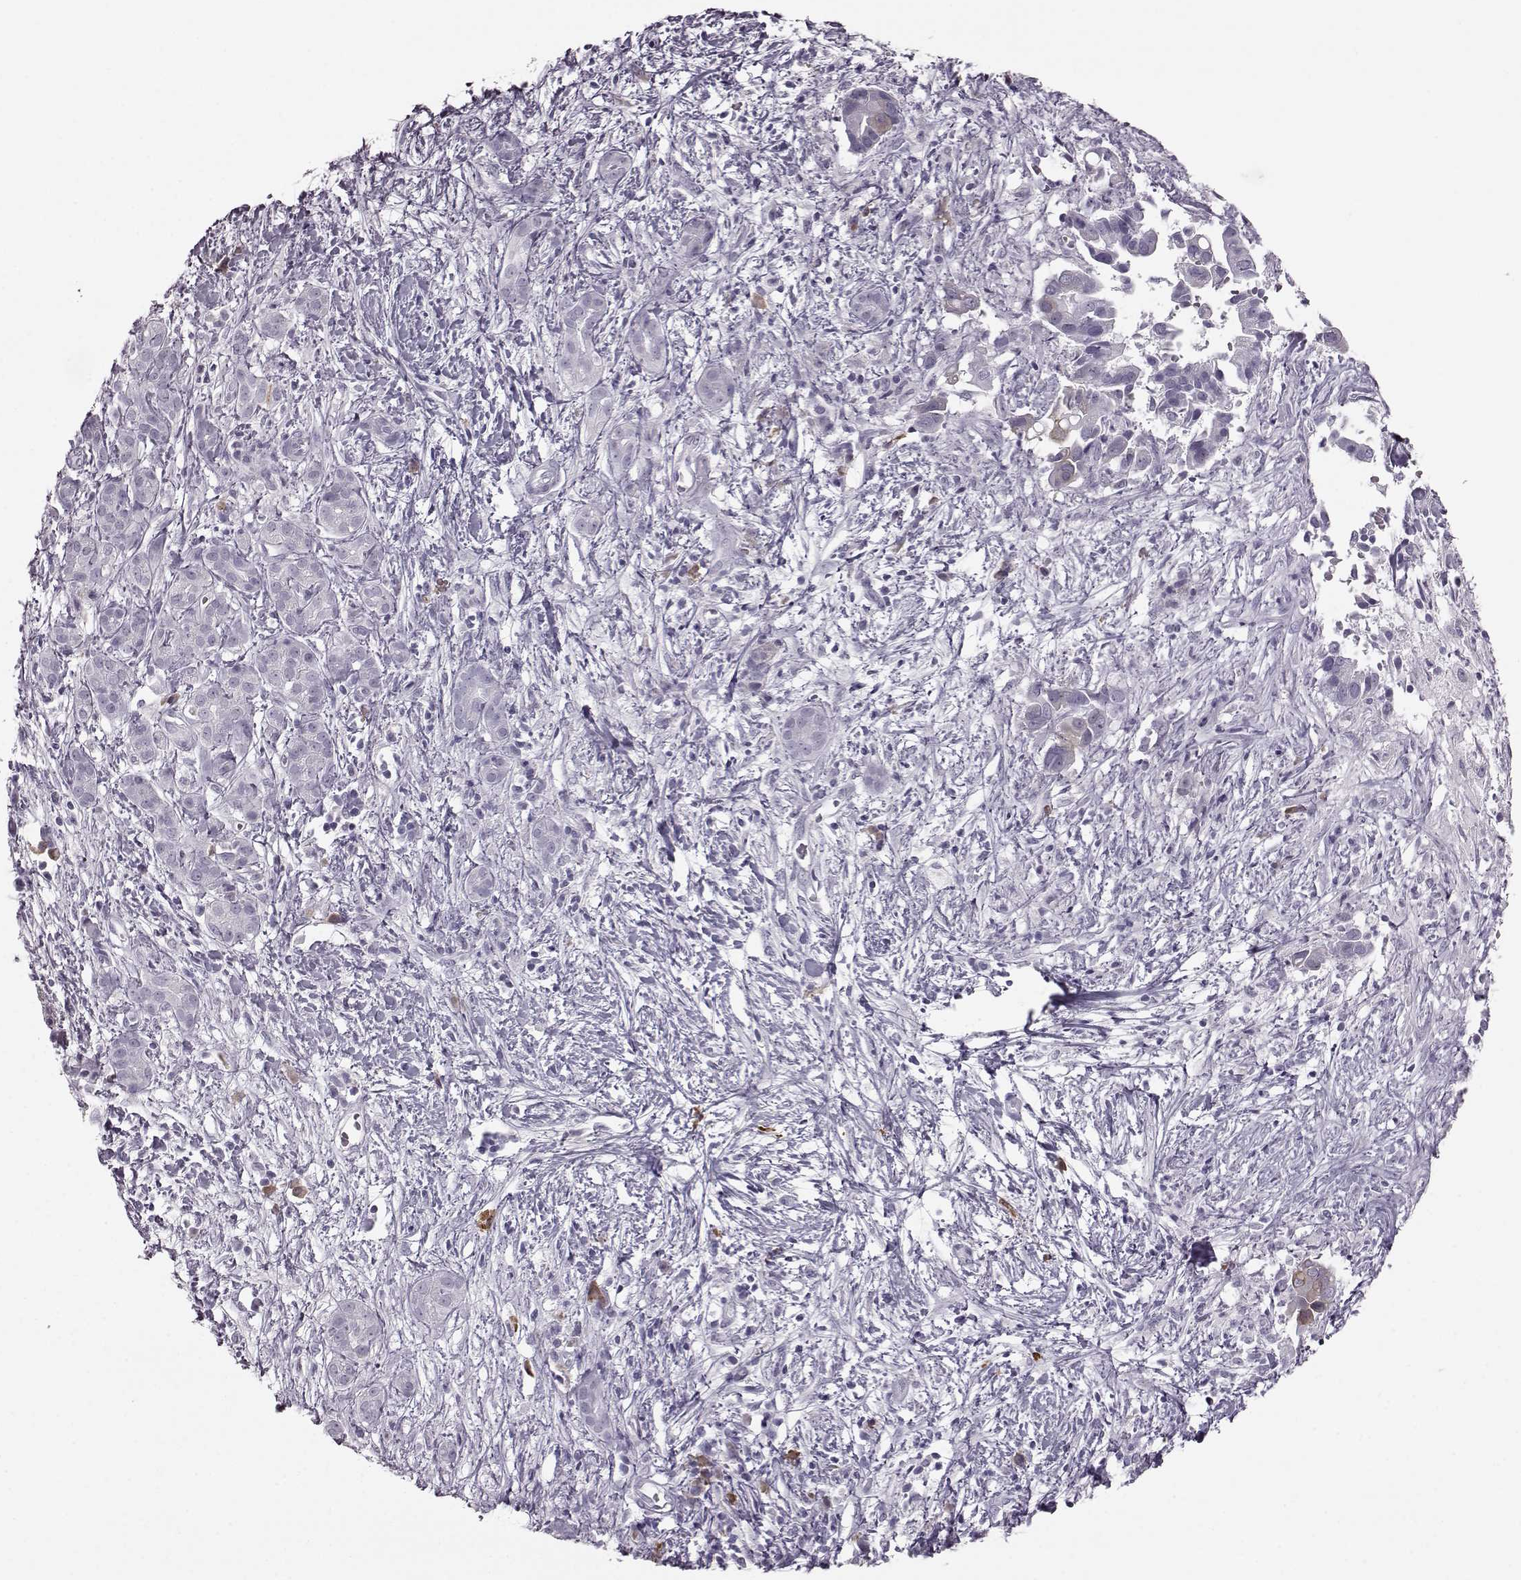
{"staining": {"intensity": "negative", "quantity": "none", "location": "none"}, "tissue": "pancreatic cancer", "cell_type": "Tumor cells", "image_type": "cancer", "snomed": [{"axis": "morphology", "description": "Adenocarcinoma, NOS"}, {"axis": "topography", "description": "Pancreas"}], "caption": "This photomicrograph is of pancreatic adenocarcinoma stained with immunohistochemistry (IHC) to label a protein in brown with the nuclei are counter-stained blue. There is no positivity in tumor cells.", "gene": "JSRP1", "patient": {"sex": "male", "age": 61}}